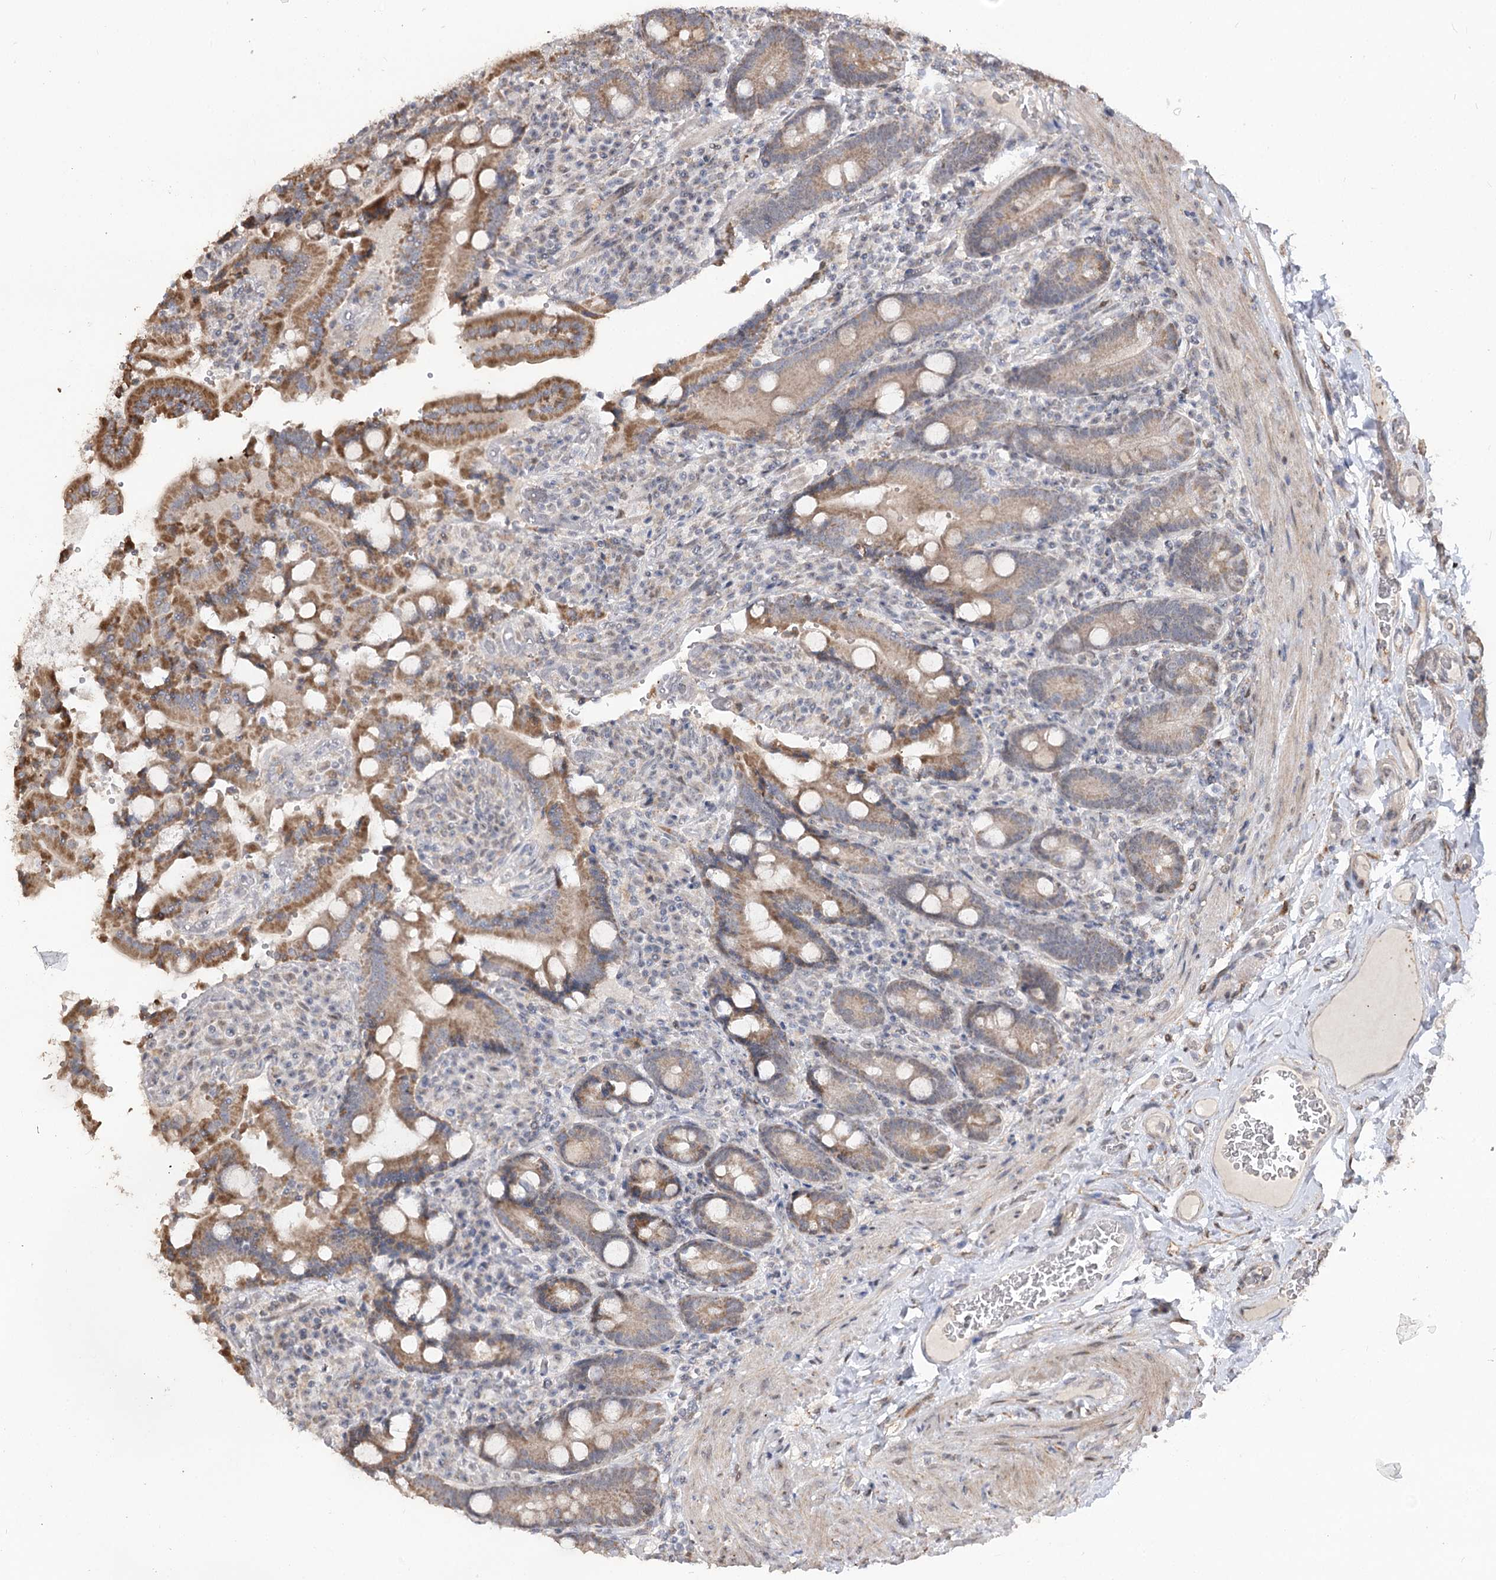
{"staining": {"intensity": "moderate", "quantity": ">75%", "location": "cytoplasmic/membranous"}, "tissue": "duodenum", "cell_type": "Glandular cells", "image_type": "normal", "snomed": [{"axis": "morphology", "description": "Normal tissue, NOS"}, {"axis": "topography", "description": "Duodenum"}], "caption": "Brown immunohistochemical staining in benign human duodenum demonstrates moderate cytoplasmic/membranous positivity in approximately >75% of glandular cells.", "gene": "RUFY4", "patient": {"sex": "female", "age": 62}}